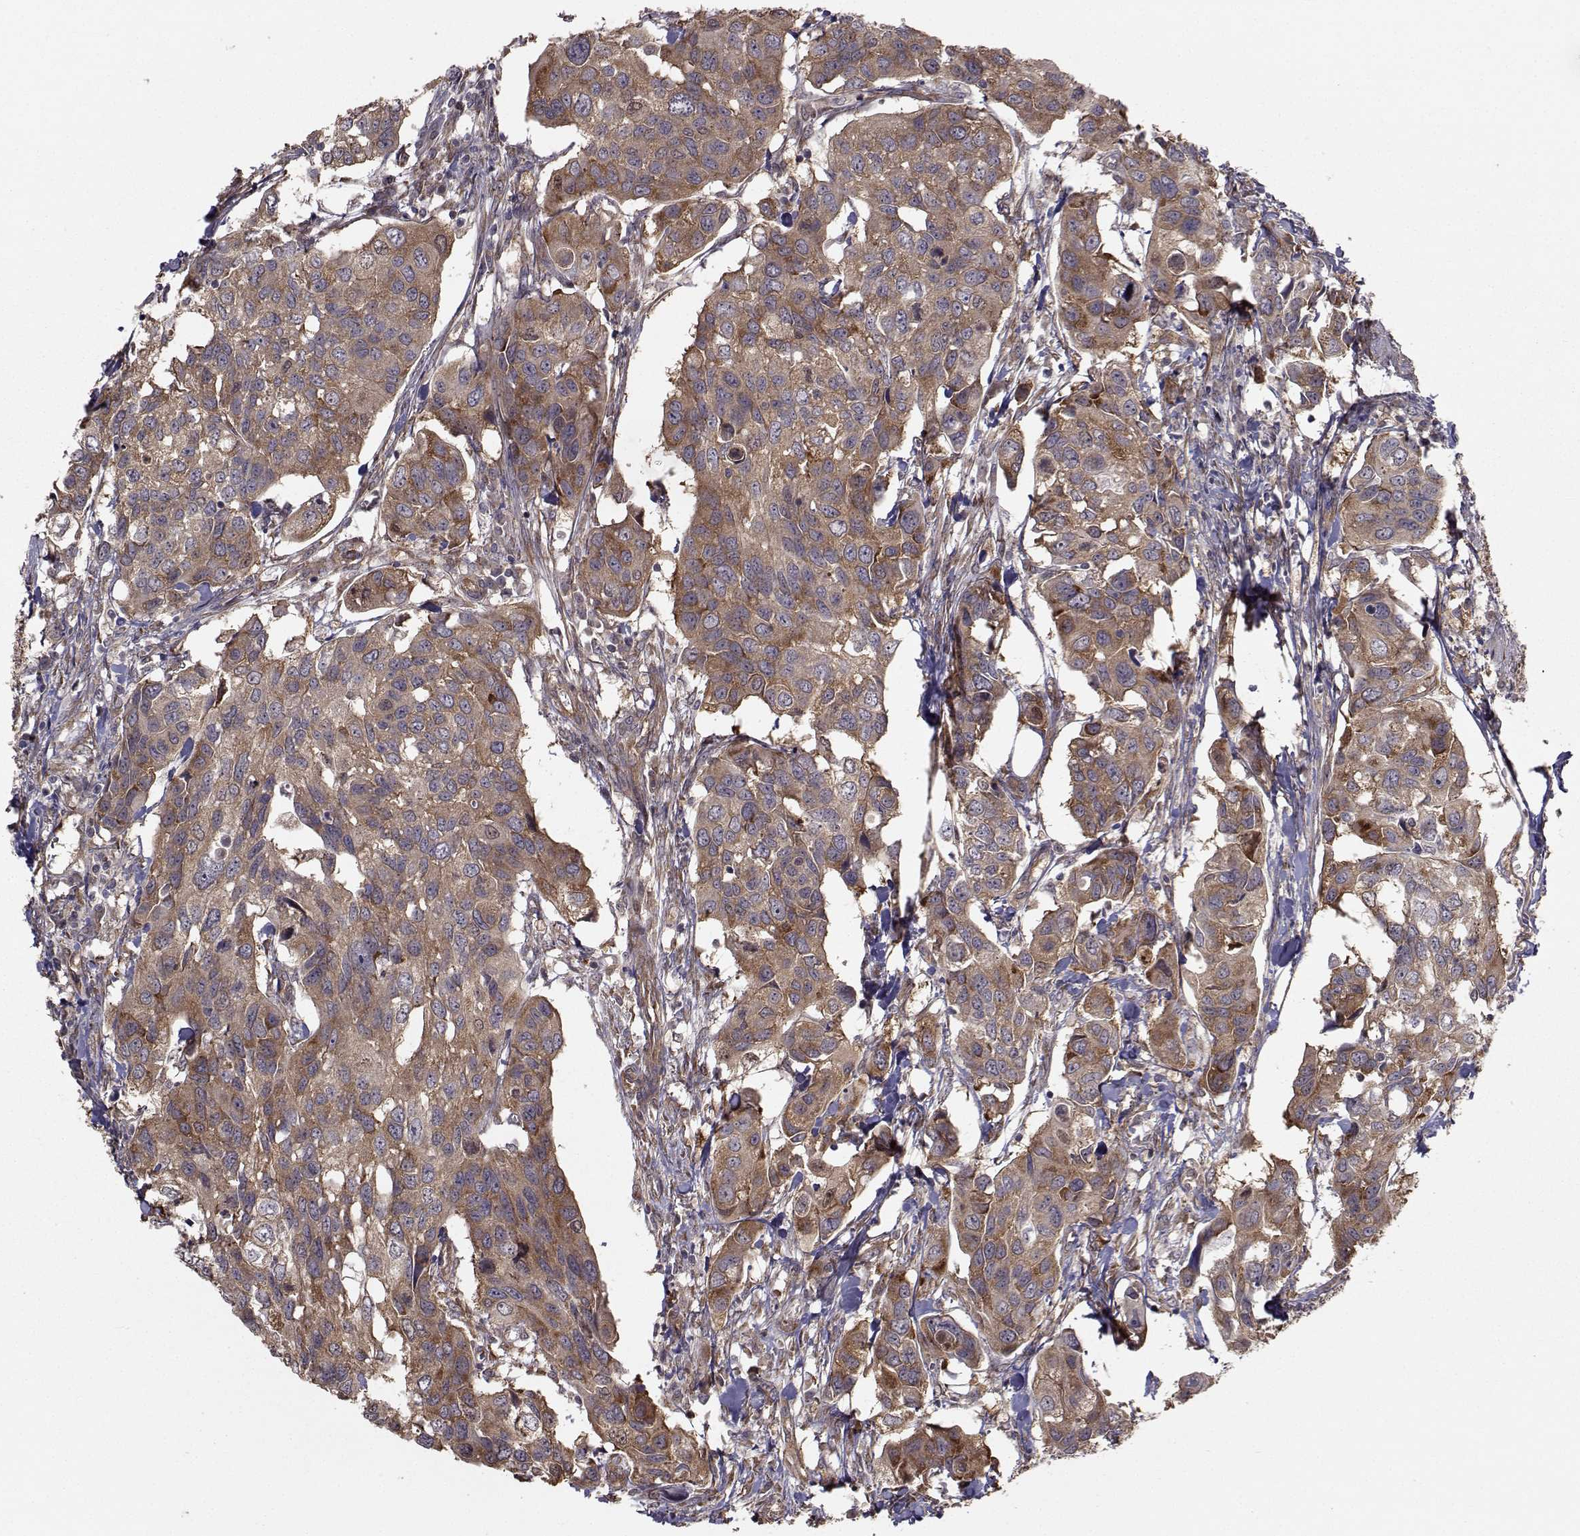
{"staining": {"intensity": "moderate", "quantity": "<25%", "location": "cytoplasmic/membranous"}, "tissue": "urothelial cancer", "cell_type": "Tumor cells", "image_type": "cancer", "snomed": [{"axis": "morphology", "description": "Urothelial carcinoma, High grade"}, {"axis": "topography", "description": "Urinary bladder"}], "caption": "An IHC micrograph of tumor tissue is shown. Protein staining in brown highlights moderate cytoplasmic/membranous positivity in urothelial carcinoma (high-grade) within tumor cells. The protein is stained brown, and the nuclei are stained in blue (DAB (3,3'-diaminobenzidine) IHC with brightfield microscopy, high magnification).", "gene": "TRIP10", "patient": {"sex": "male", "age": 60}}